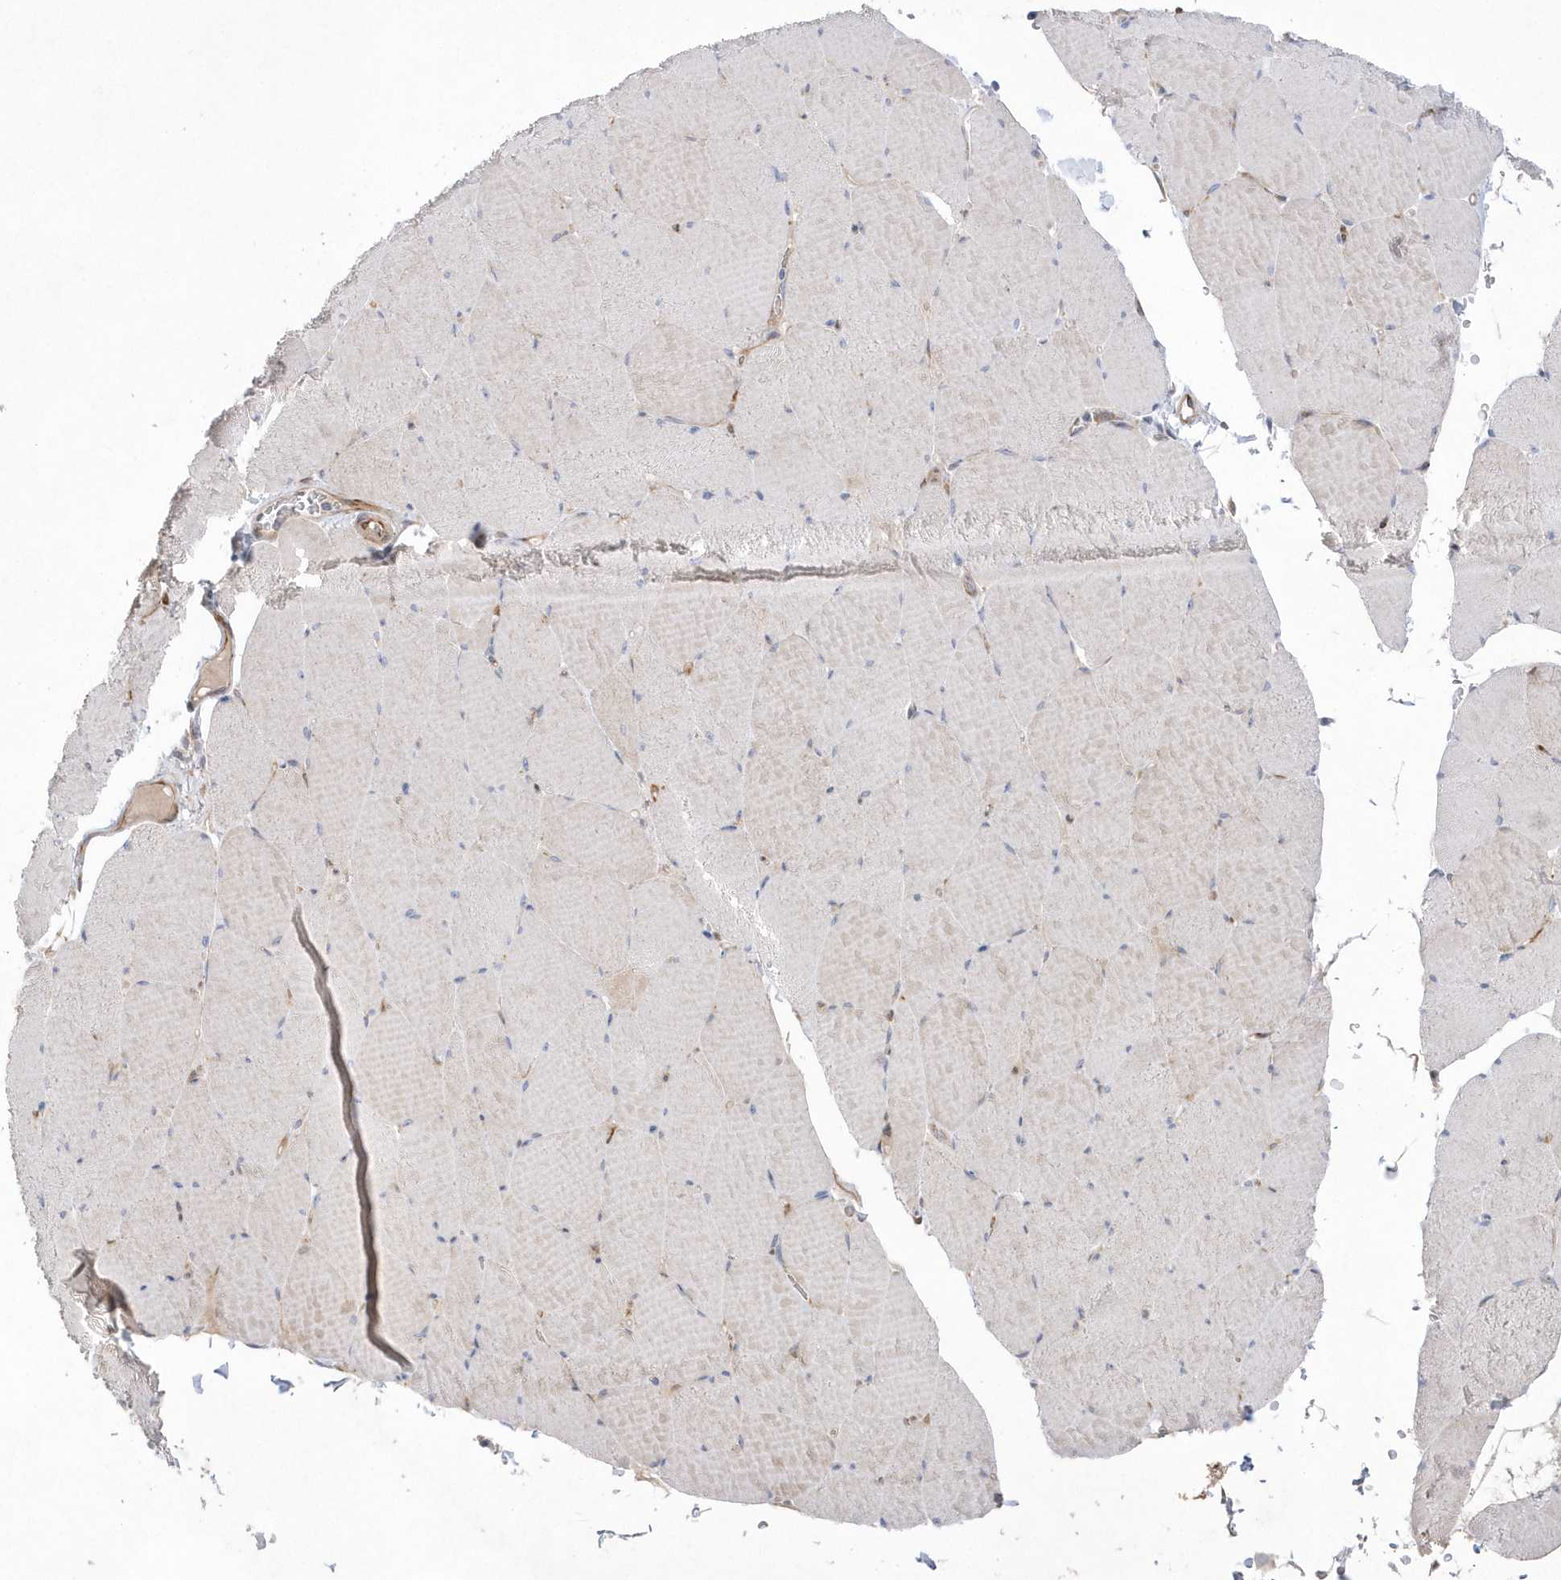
{"staining": {"intensity": "negative", "quantity": "none", "location": "none"}, "tissue": "skeletal muscle", "cell_type": "Myocytes", "image_type": "normal", "snomed": [{"axis": "morphology", "description": "Normal tissue, NOS"}, {"axis": "topography", "description": "Skeletal muscle"}, {"axis": "topography", "description": "Head-Neck"}], "caption": "DAB immunohistochemical staining of benign skeletal muscle displays no significant staining in myocytes.", "gene": "TMEM132B", "patient": {"sex": "male", "age": 66}}